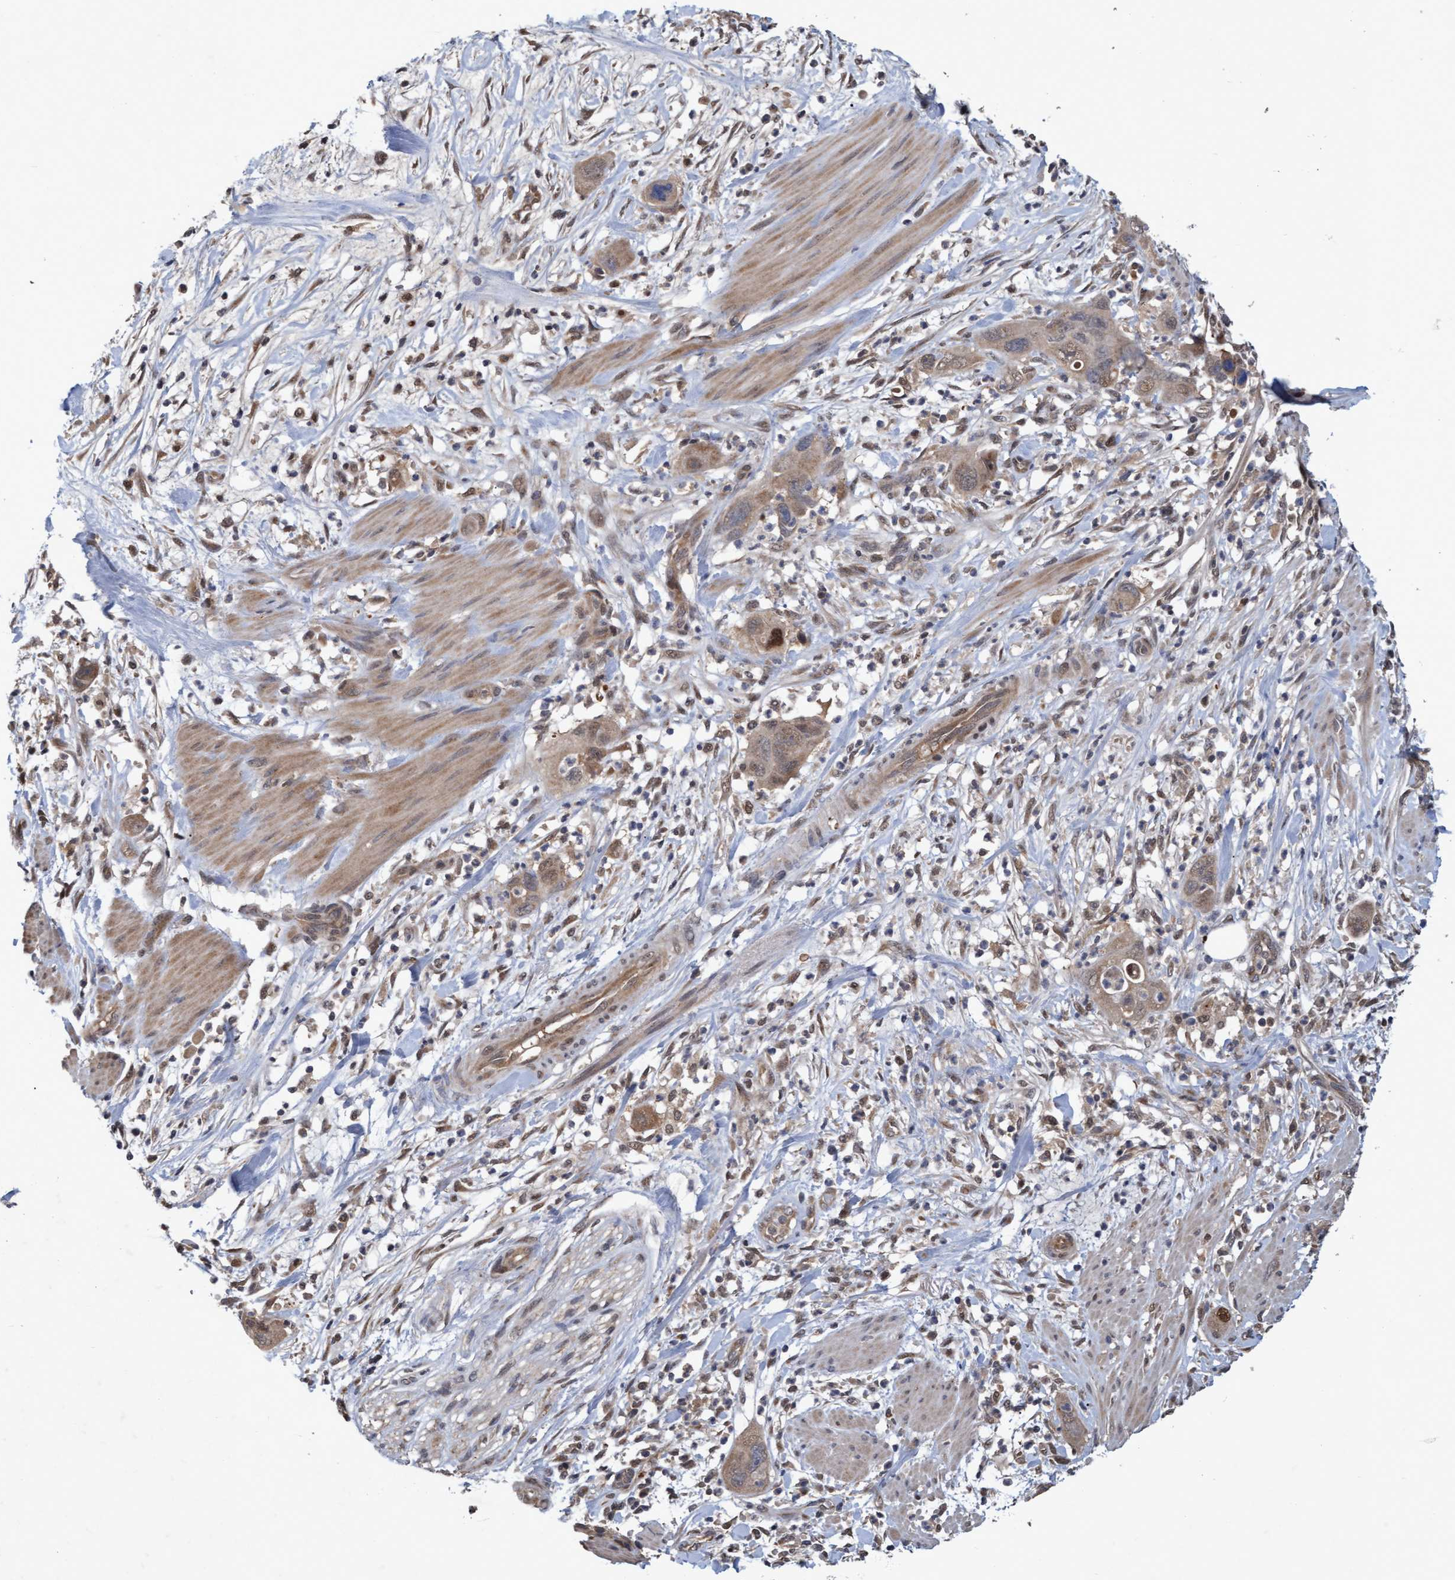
{"staining": {"intensity": "moderate", "quantity": ">75%", "location": "cytoplasmic/membranous"}, "tissue": "pancreatic cancer", "cell_type": "Tumor cells", "image_type": "cancer", "snomed": [{"axis": "morphology", "description": "Adenocarcinoma, NOS"}, {"axis": "topography", "description": "Pancreas"}], "caption": "Pancreatic cancer stained for a protein (brown) exhibits moderate cytoplasmic/membranous positive positivity in approximately >75% of tumor cells.", "gene": "PSMB6", "patient": {"sex": "female", "age": 71}}